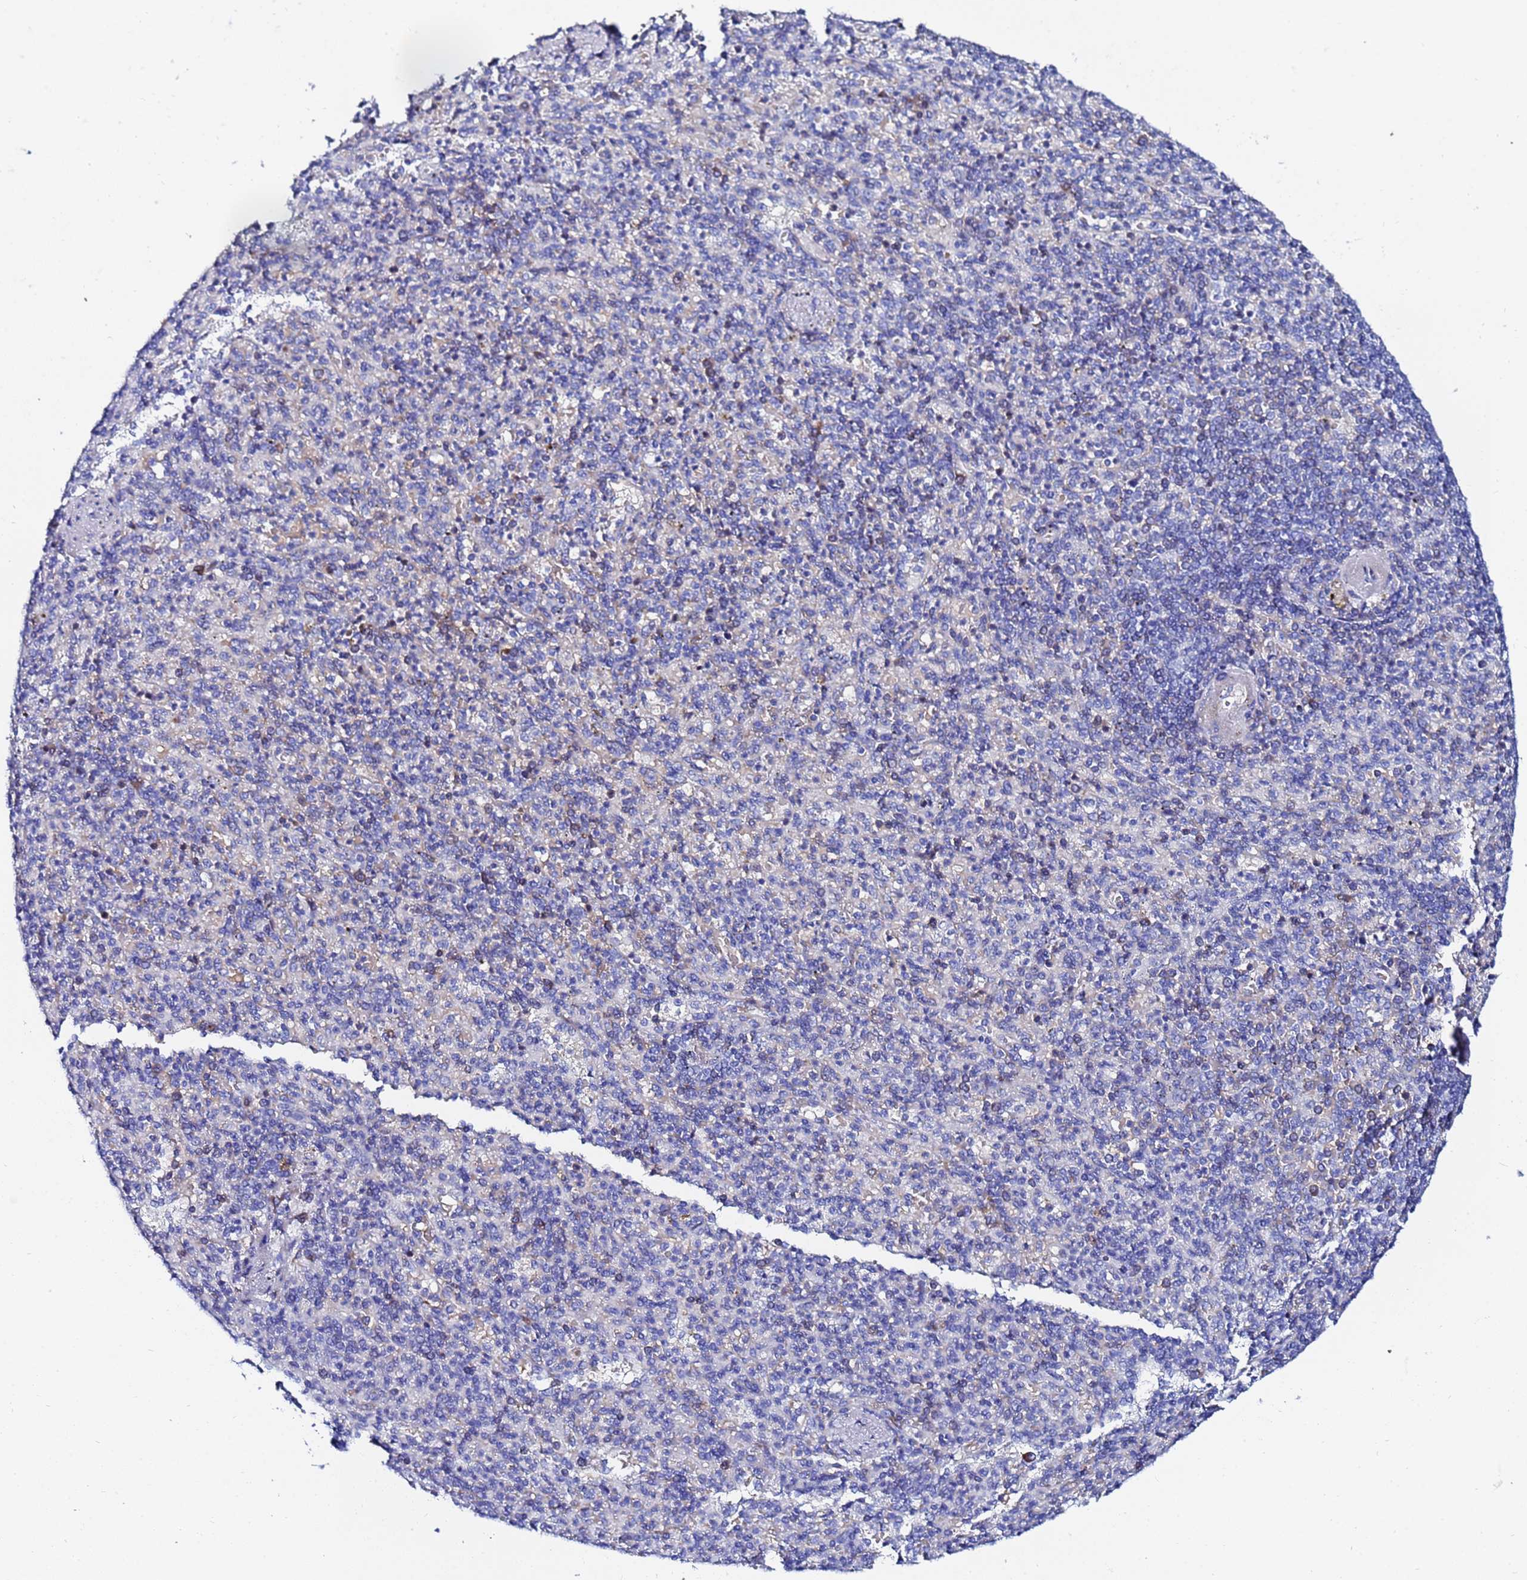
{"staining": {"intensity": "negative", "quantity": "none", "location": "none"}, "tissue": "spleen", "cell_type": "Cells in red pulp", "image_type": "normal", "snomed": [{"axis": "morphology", "description": "Normal tissue, NOS"}, {"axis": "topography", "description": "Spleen"}], "caption": "A high-resolution image shows immunohistochemistry (IHC) staining of normal spleen, which exhibits no significant positivity in cells in red pulp. (DAB (3,3'-diaminobenzidine) immunohistochemistry (IHC), high magnification).", "gene": "ZNF26", "patient": {"sex": "female", "age": 74}}